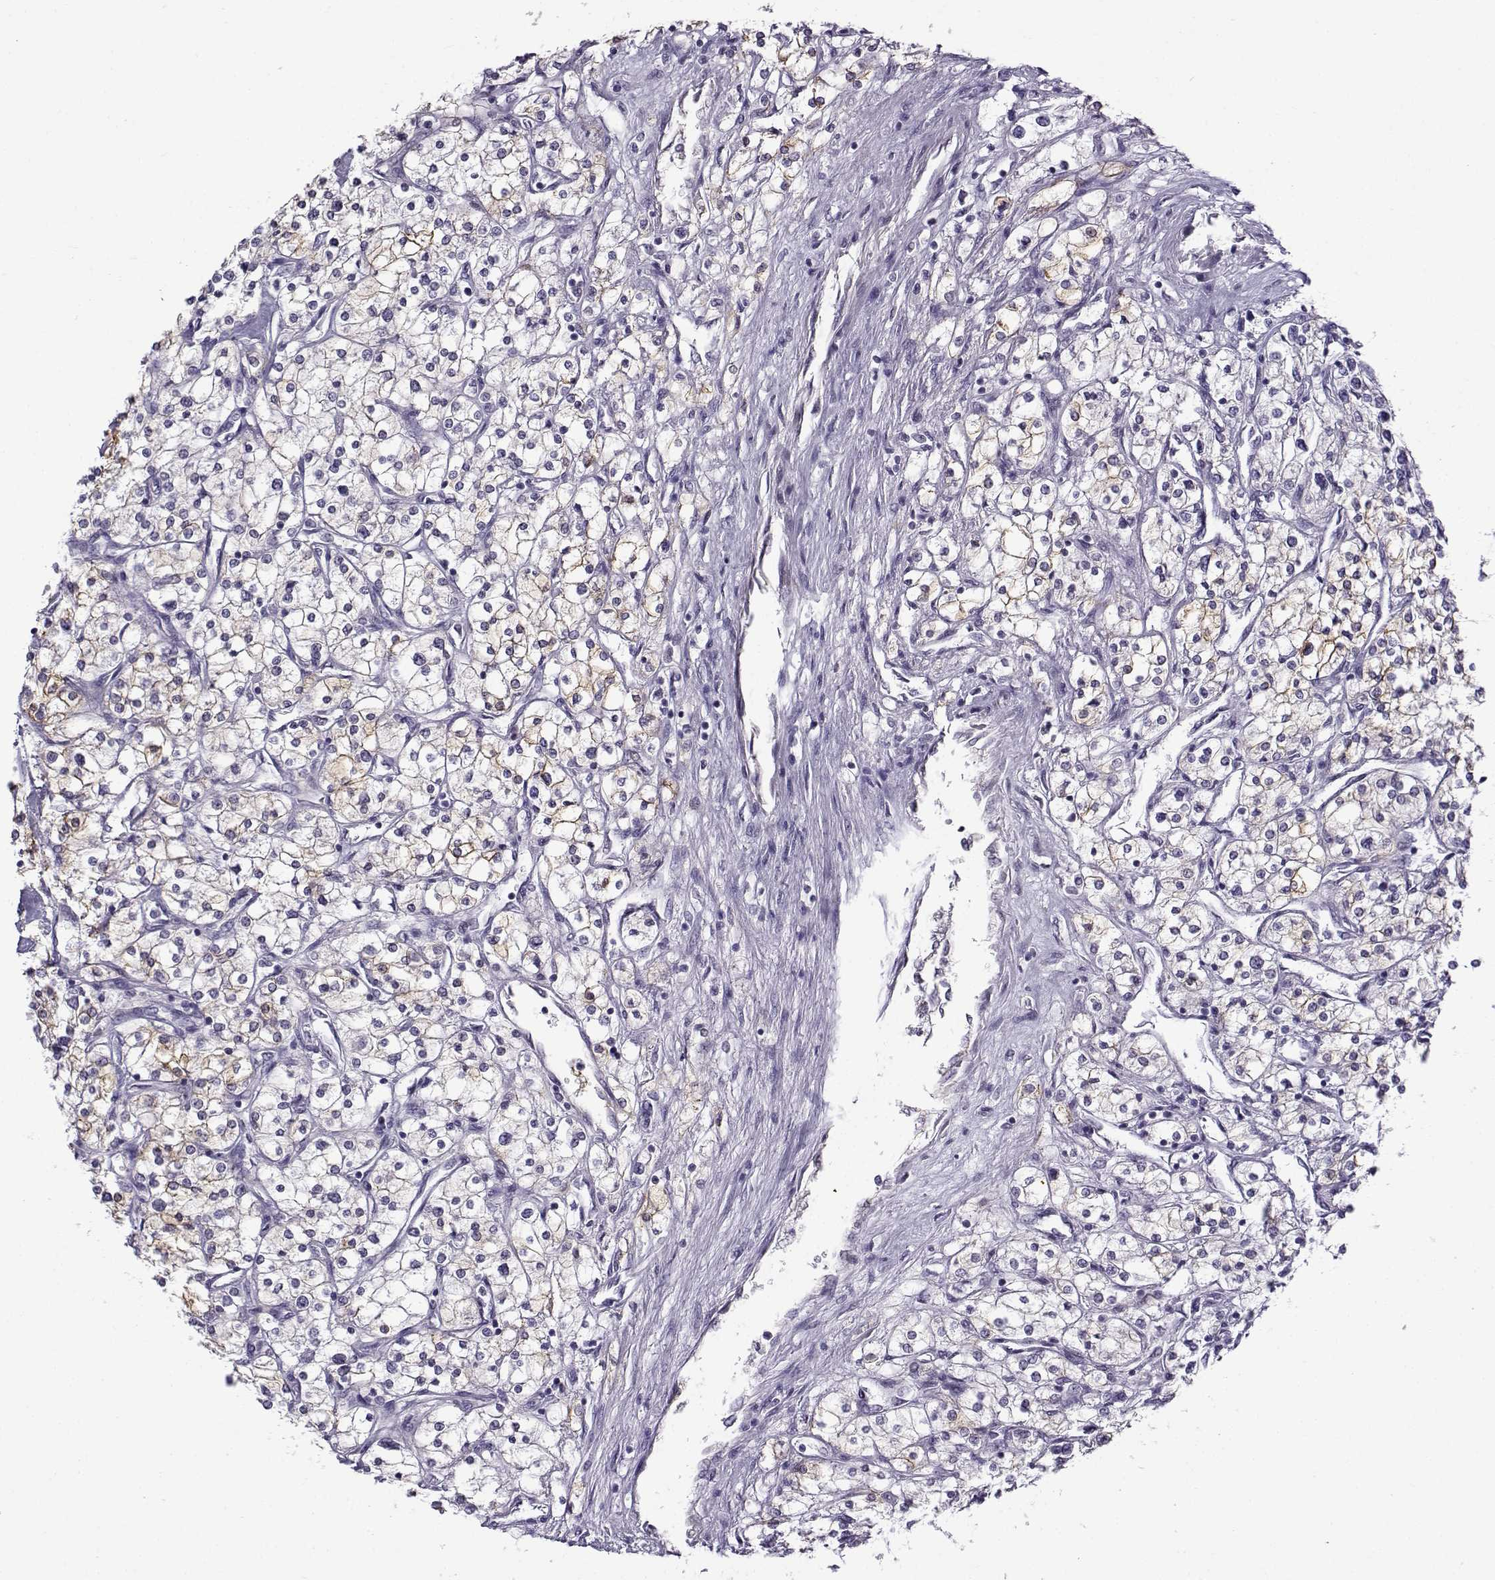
{"staining": {"intensity": "negative", "quantity": "none", "location": "none"}, "tissue": "renal cancer", "cell_type": "Tumor cells", "image_type": "cancer", "snomed": [{"axis": "morphology", "description": "Adenocarcinoma, NOS"}, {"axis": "topography", "description": "Kidney"}], "caption": "High magnification brightfield microscopy of renal cancer stained with DAB (brown) and counterstained with hematoxylin (blue): tumor cells show no significant staining.", "gene": "BACH1", "patient": {"sex": "male", "age": 80}}